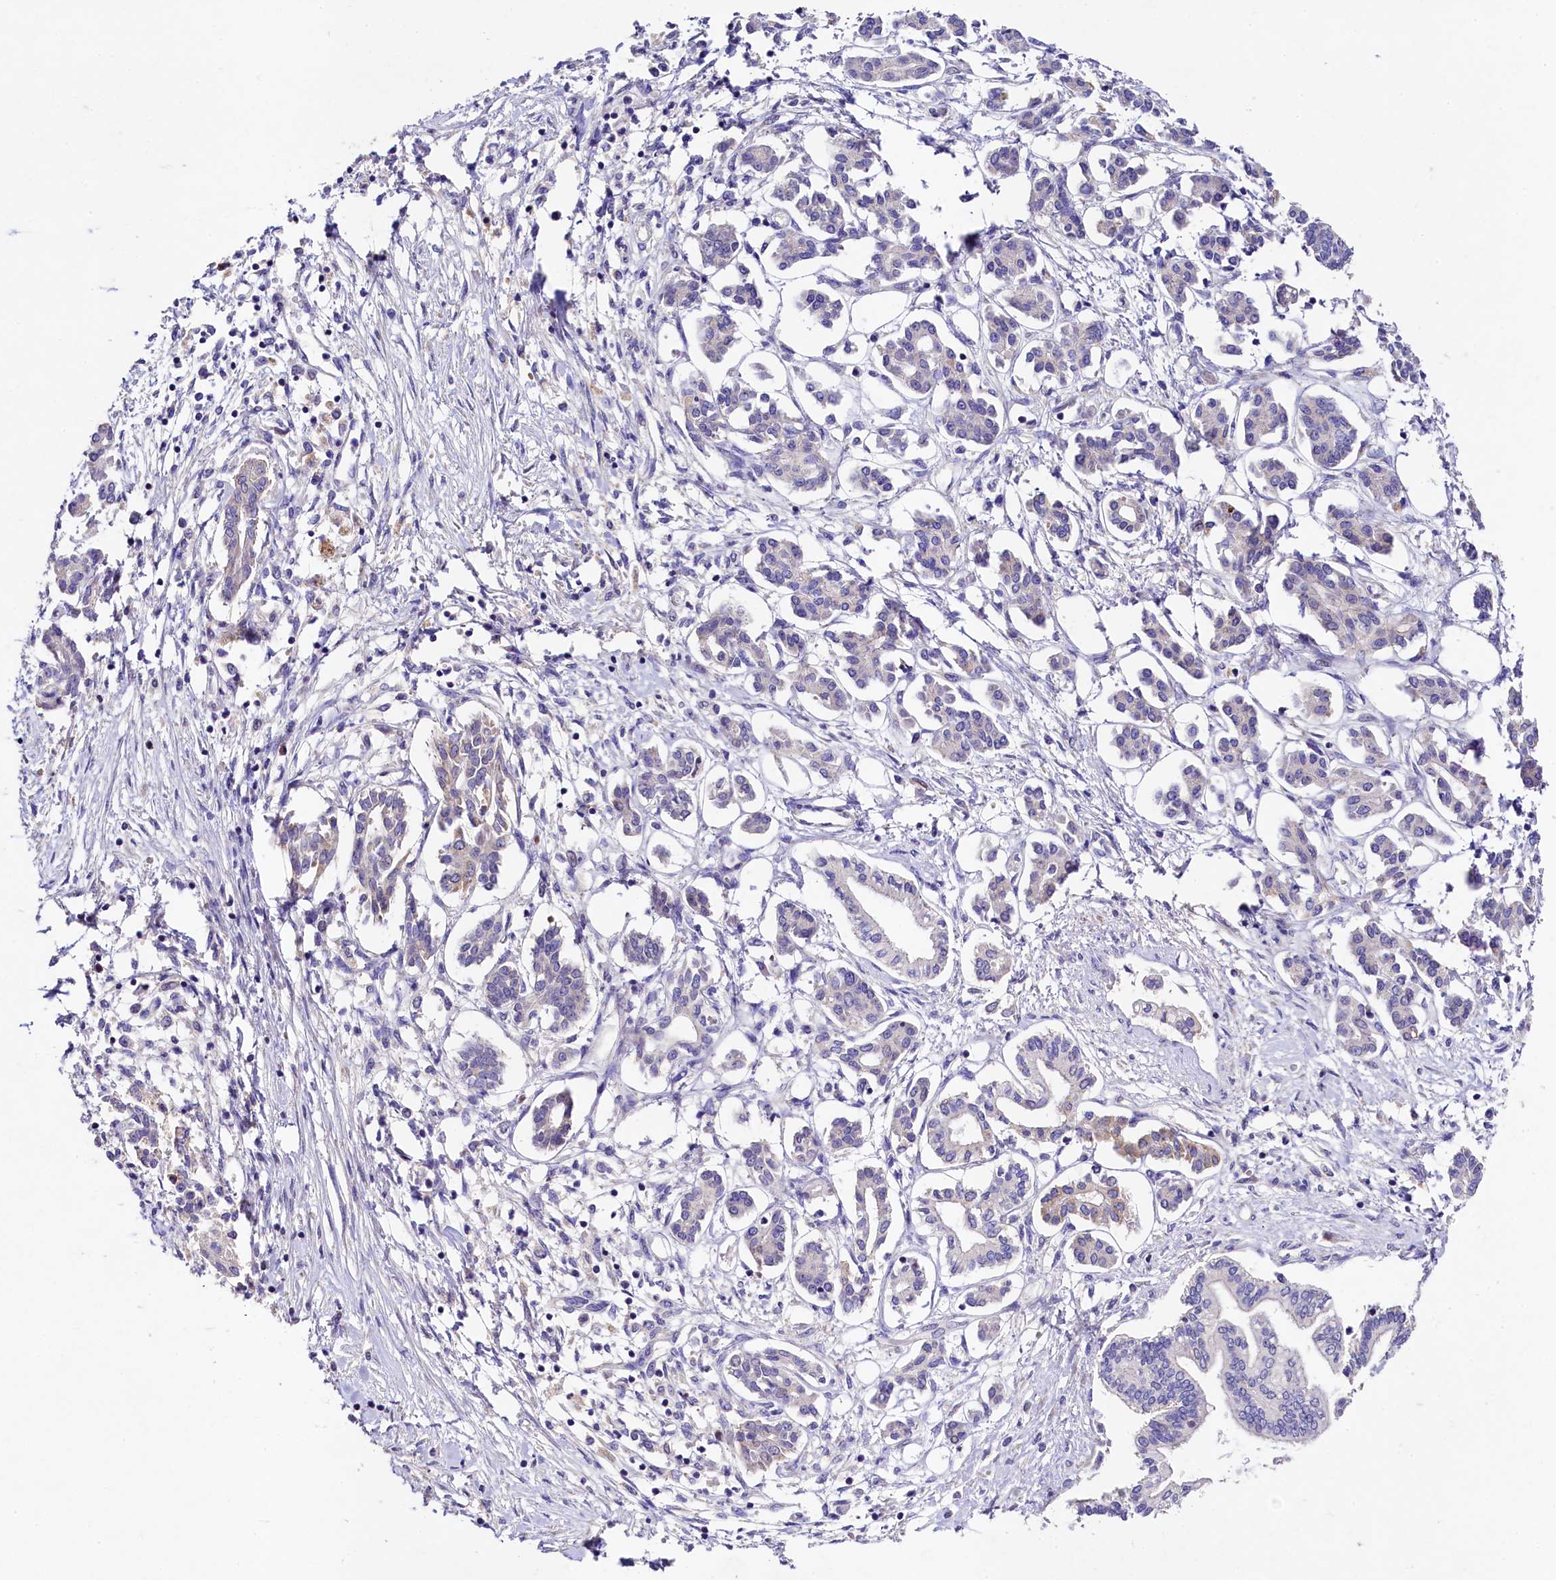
{"staining": {"intensity": "negative", "quantity": "none", "location": "none"}, "tissue": "pancreatic cancer", "cell_type": "Tumor cells", "image_type": "cancer", "snomed": [{"axis": "morphology", "description": "Adenocarcinoma, NOS"}, {"axis": "topography", "description": "Pancreas"}], "caption": "The image reveals no staining of tumor cells in pancreatic cancer.", "gene": "FXYD6", "patient": {"sex": "female", "age": 50}}